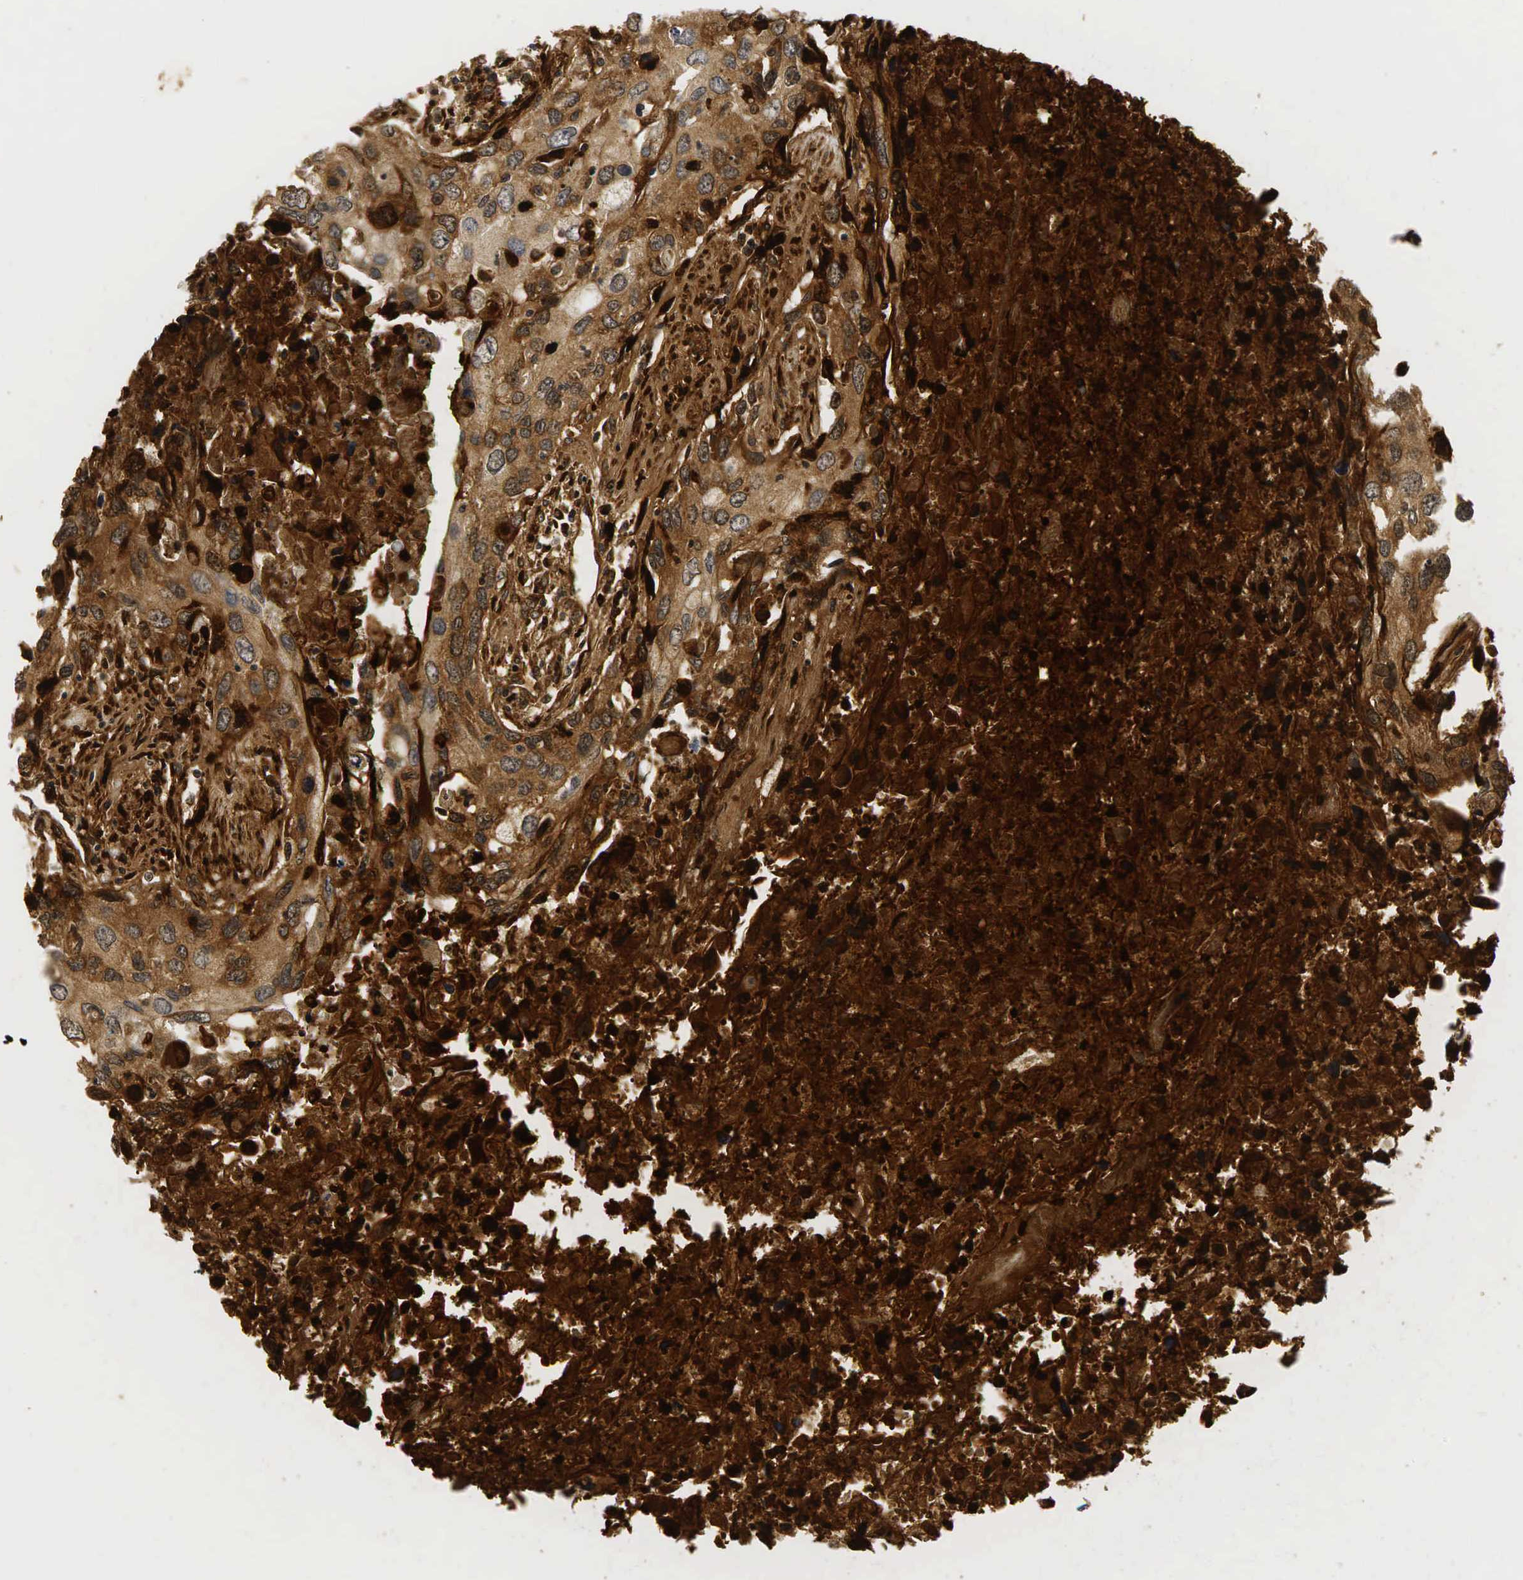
{"staining": {"intensity": "strong", "quantity": ">75%", "location": "cytoplasmic/membranous"}, "tissue": "urothelial cancer", "cell_type": "Tumor cells", "image_type": "cancer", "snomed": [{"axis": "morphology", "description": "Urothelial carcinoma, High grade"}, {"axis": "topography", "description": "Urinary bladder"}], "caption": "A brown stain labels strong cytoplasmic/membranous positivity of a protein in high-grade urothelial carcinoma tumor cells.", "gene": "LYZ", "patient": {"sex": "male", "age": 71}}